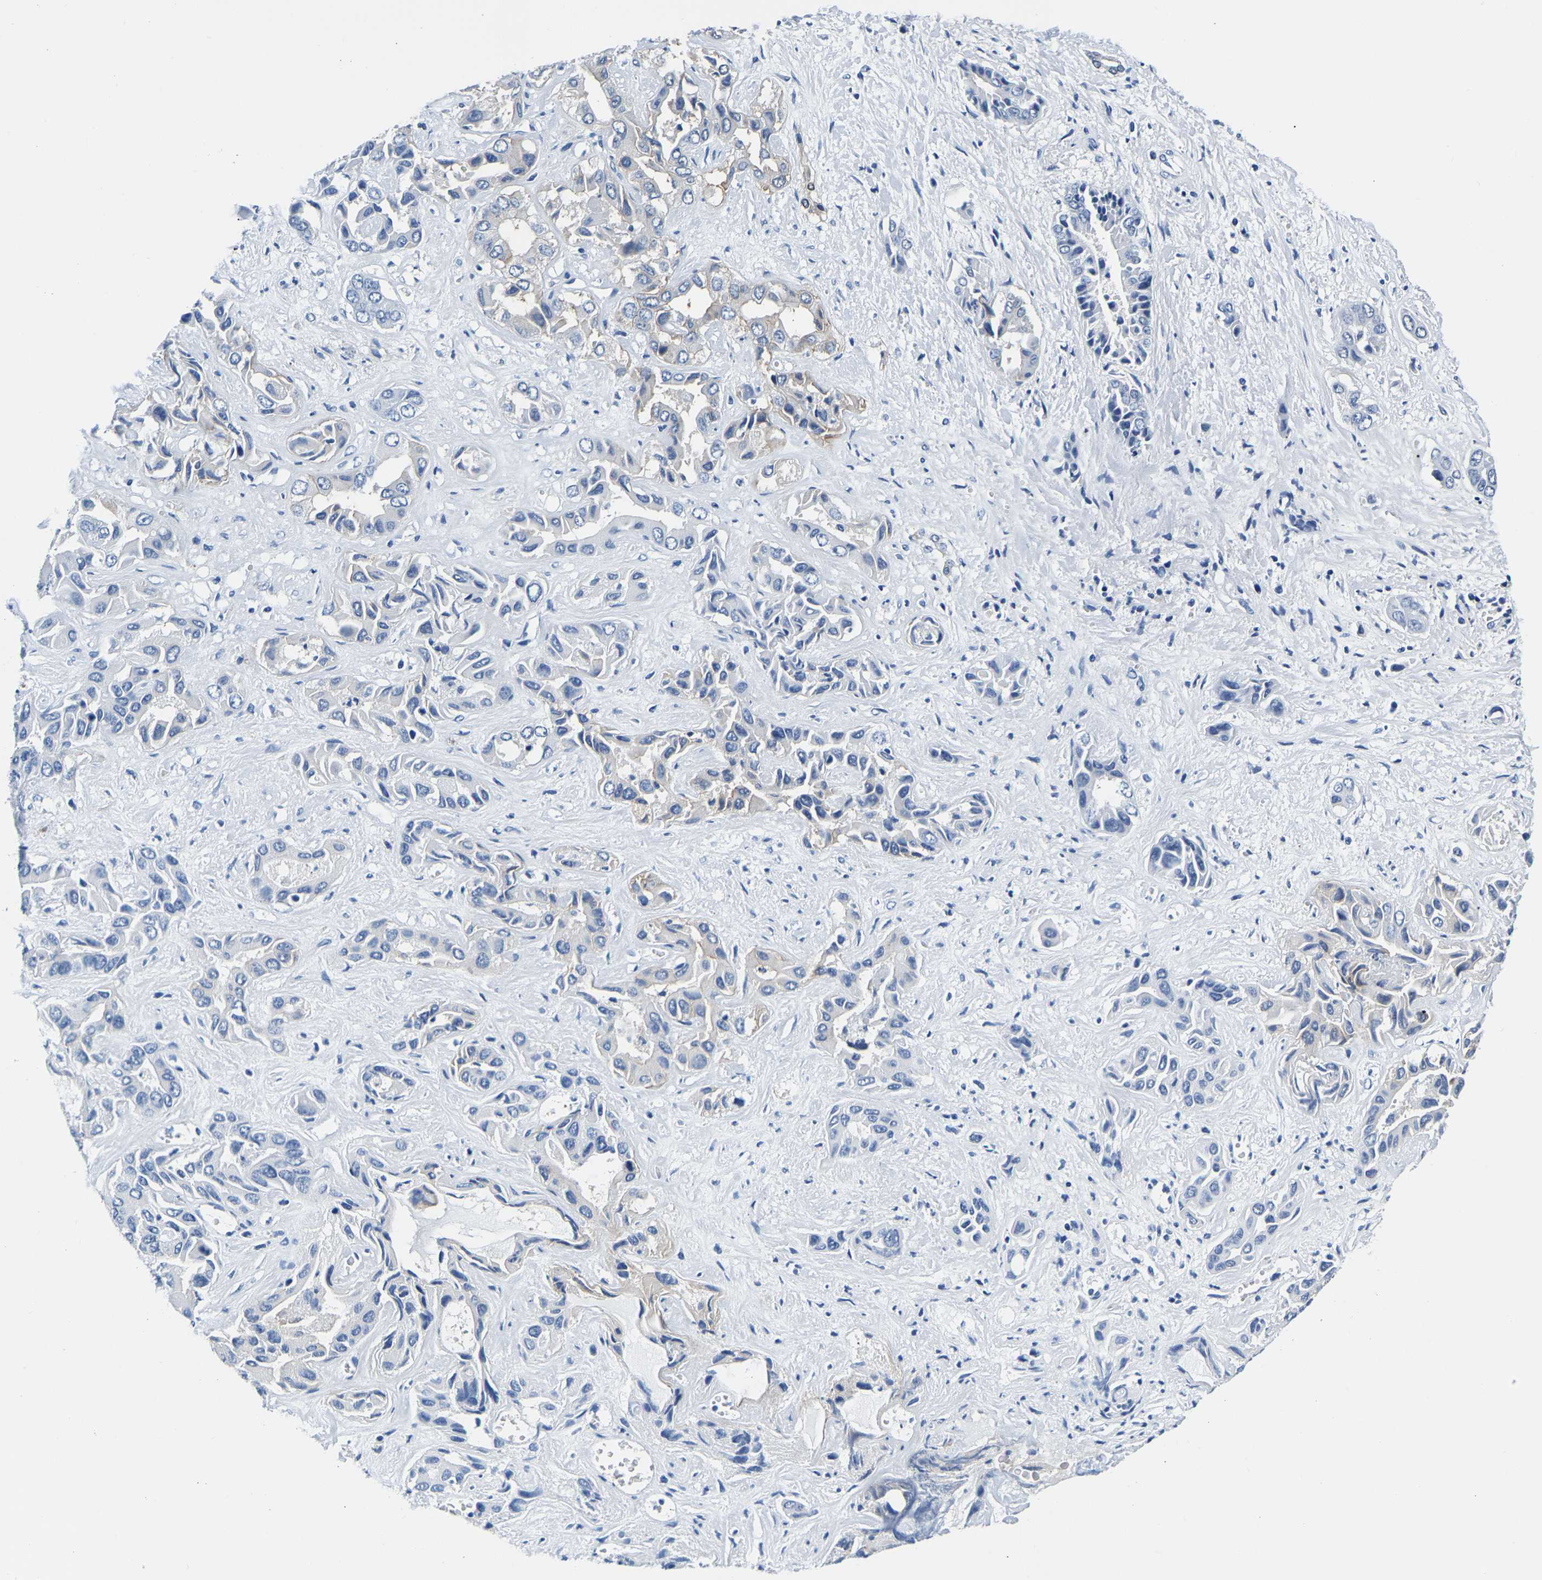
{"staining": {"intensity": "negative", "quantity": "none", "location": "none"}, "tissue": "liver cancer", "cell_type": "Tumor cells", "image_type": "cancer", "snomed": [{"axis": "morphology", "description": "Cholangiocarcinoma"}, {"axis": "topography", "description": "Liver"}], "caption": "An immunohistochemistry micrograph of liver cholangiocarcinoma is shown. There is no staining in tumor cells of liver cholangiocarcinoma.", "gene": "ACO1", "patient": {"sex": "female", "age": 52}}